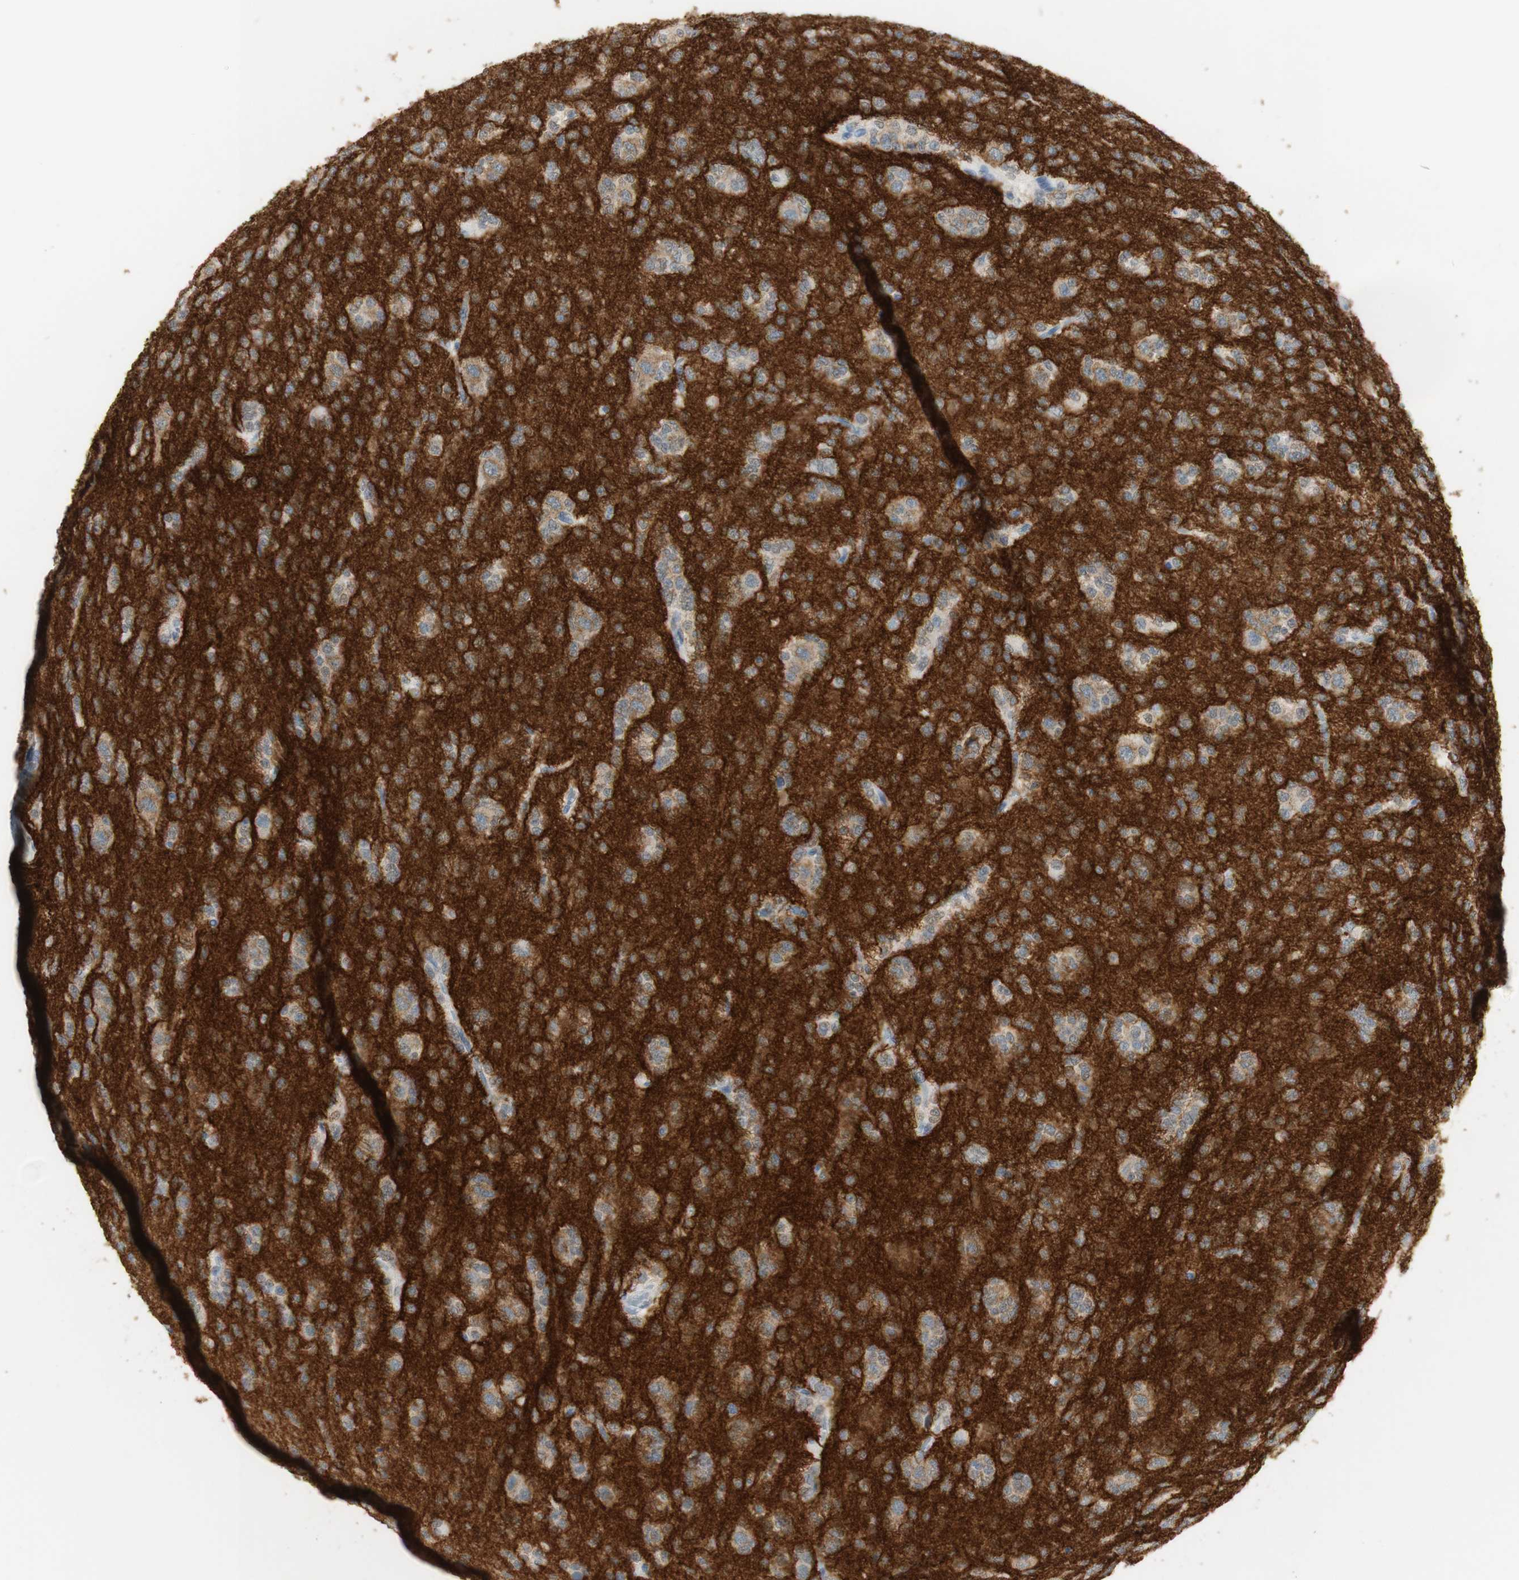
{"staining": {"intensity": "weak", "quantity": ">75%", "location": "cytoplasmic/membranous"}, "tissue": "glioma", "cell_type": "Tumor cells", "image_type": "cancer", "snomed": [{"axis": "morphology", "description": "Glioma, malignant, Low grade"}, {"axis": "topography", "description": "Brain"}], "caption": "Immunohistochemistry staining of low-grade glioma (malignant), which demonstrates low levels of weak cytoplasmic/membranous expression in about >75% of tumor cells indicating weak cytoplasmic/membranous protein staining. The staining was performed using DAB (brown) for protein detection and nuclei were counterstained in hematoxylin (blue).", "gene": "L1CAM", "patient": {"sex": "male", "age": 38}}